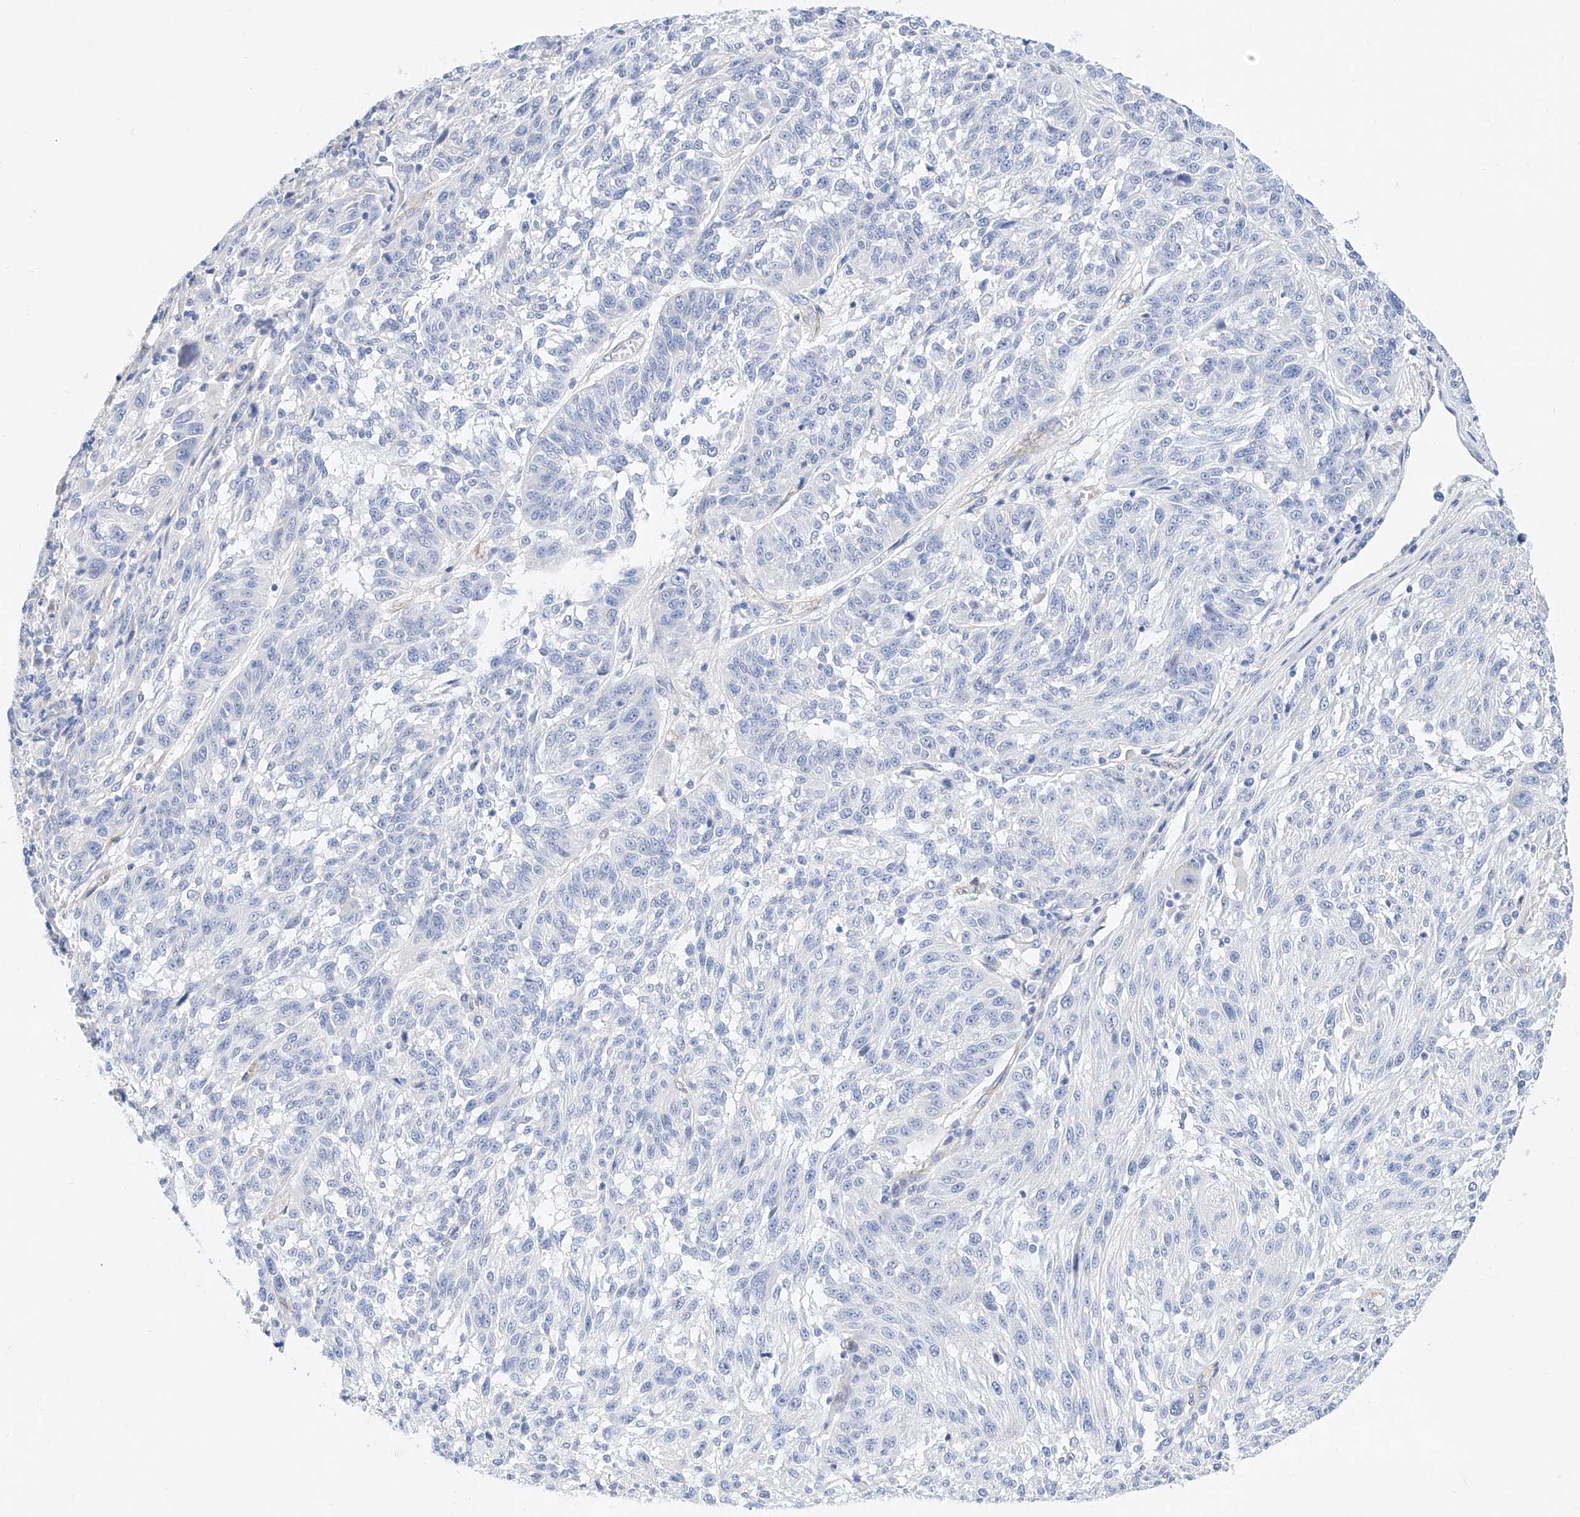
{"staining": {"intensity": "negative", "quantity": "none", "location": "none"}, "tissue": "melanoma", "cell_type": "Tumor cells", "image_type": "cancer", "snomed": [{"axis": "morphology", "description": "Malignant melanoma, NOS"}, {"axis": "topography", "description": "Skin"}], "caption": "Tumor cells are negative for protein expression in human melanoma.", "gene": "SBSPON", "patient": {"sex": "male", "age": 53}}